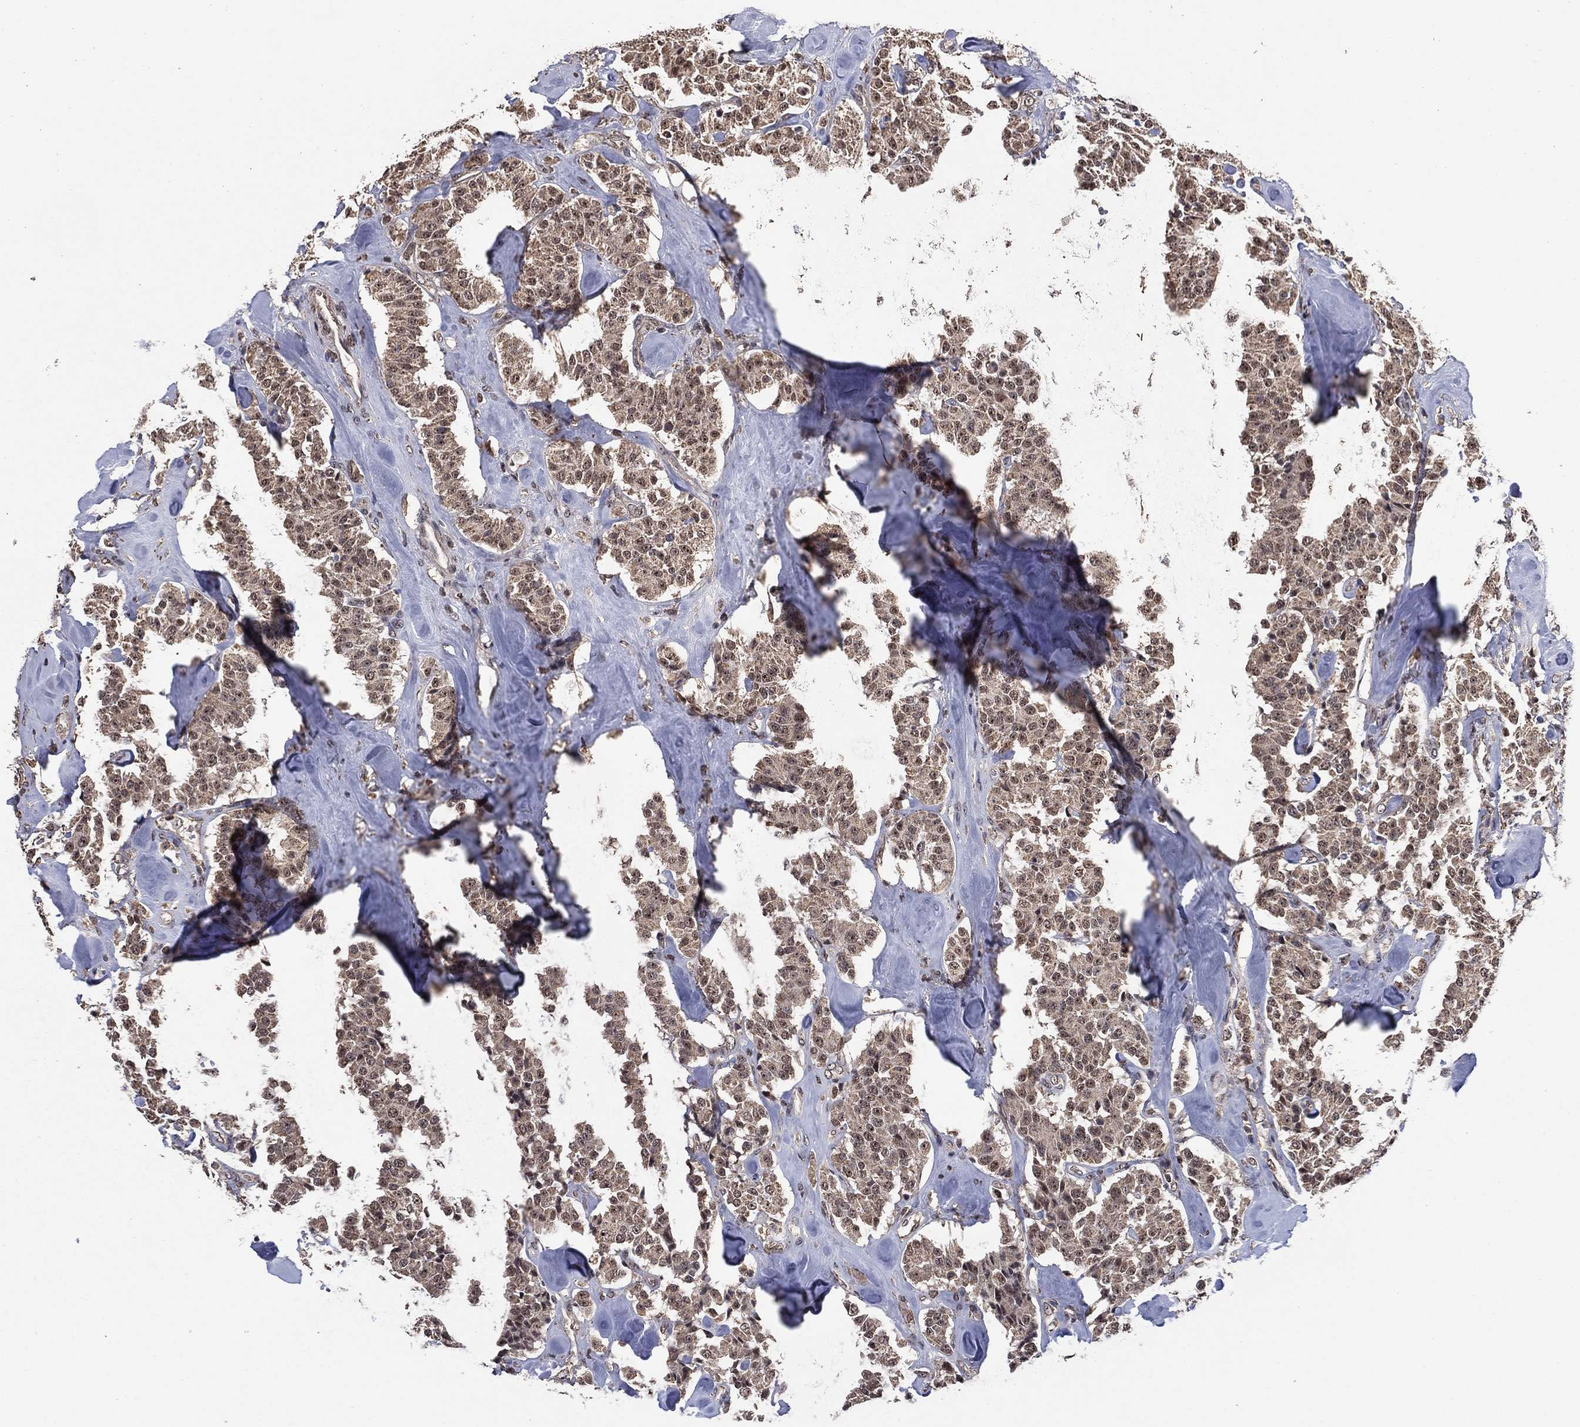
{"staining": {"intensity": "weak", "quantity": "<25%", "location": "nuclear"}, "tissue": "carcinoid", "cell_type": "Tumor cells", "image_type": "cancer", "snomed": [{"axis": "morphology", "description": "Carcinoid, malignant, NOS"}, {"axis": "topography", "description": "Pancreas"}], "caption": "Immunohistochemistry (IHC) histopathology image of human carcinoid stained for a protein (brown), which demonstrates no staining in tumor cells.", "gene": "NELFCD", "patient": {"sex": "male", "age": 41}}